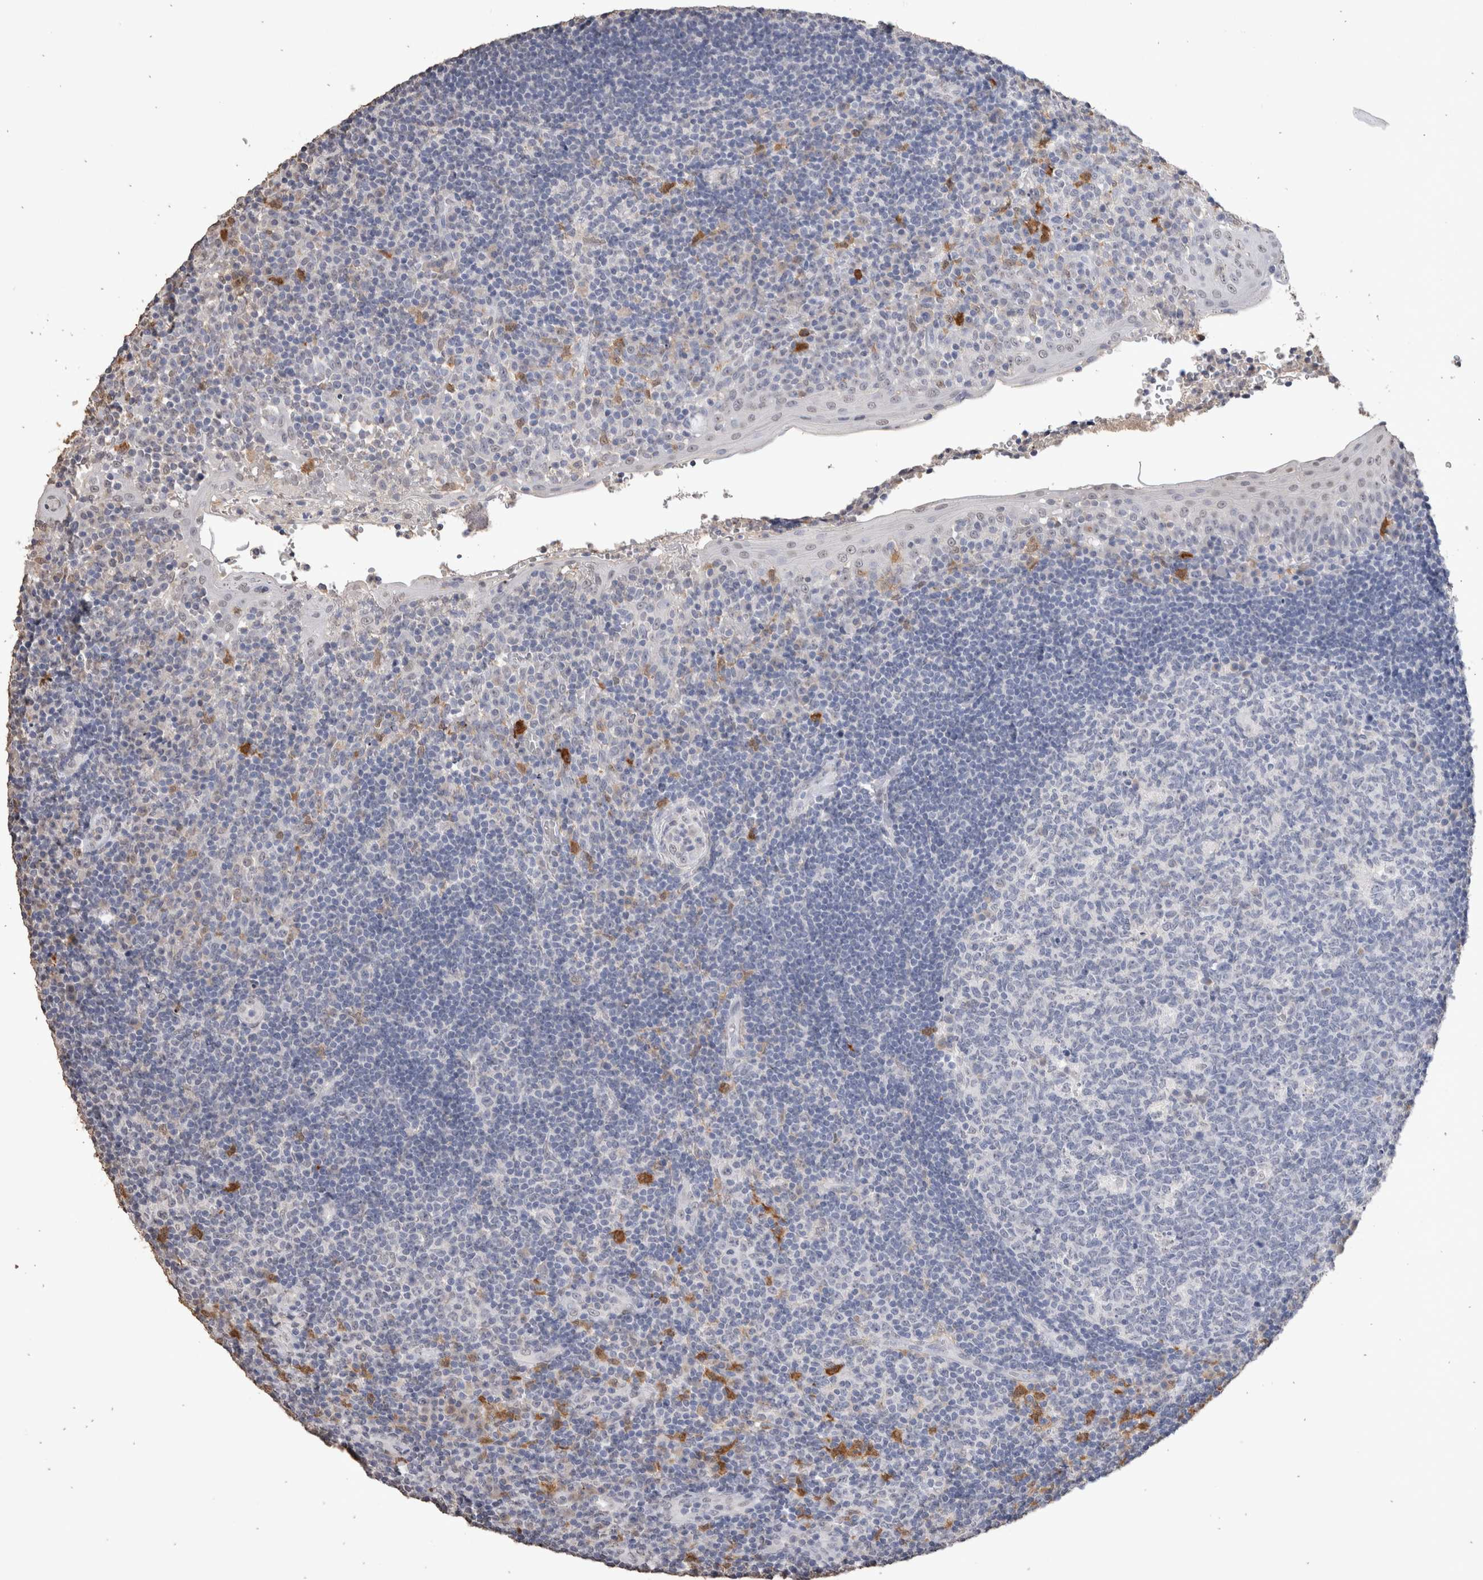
{"staining": {"intensity": "negative", "quantity": "none", "location": "none"}, "tissue": "tonsil", "cell_type": "Germinal center cells", "image_type": "normal", "snomed": [{"axis": "morphology", "description": "Normal tissue, NOS"}, {"axis": "topography", "description": "Tonsil"}], "caption": "DAB (3,3'-diaminobenzidine) immunohistochemical staining of benign tonsil demonstrates no significant expression in germinal center cells.", "gene": "LGALS2", "patient": {"sex": "female", "age": 40}}